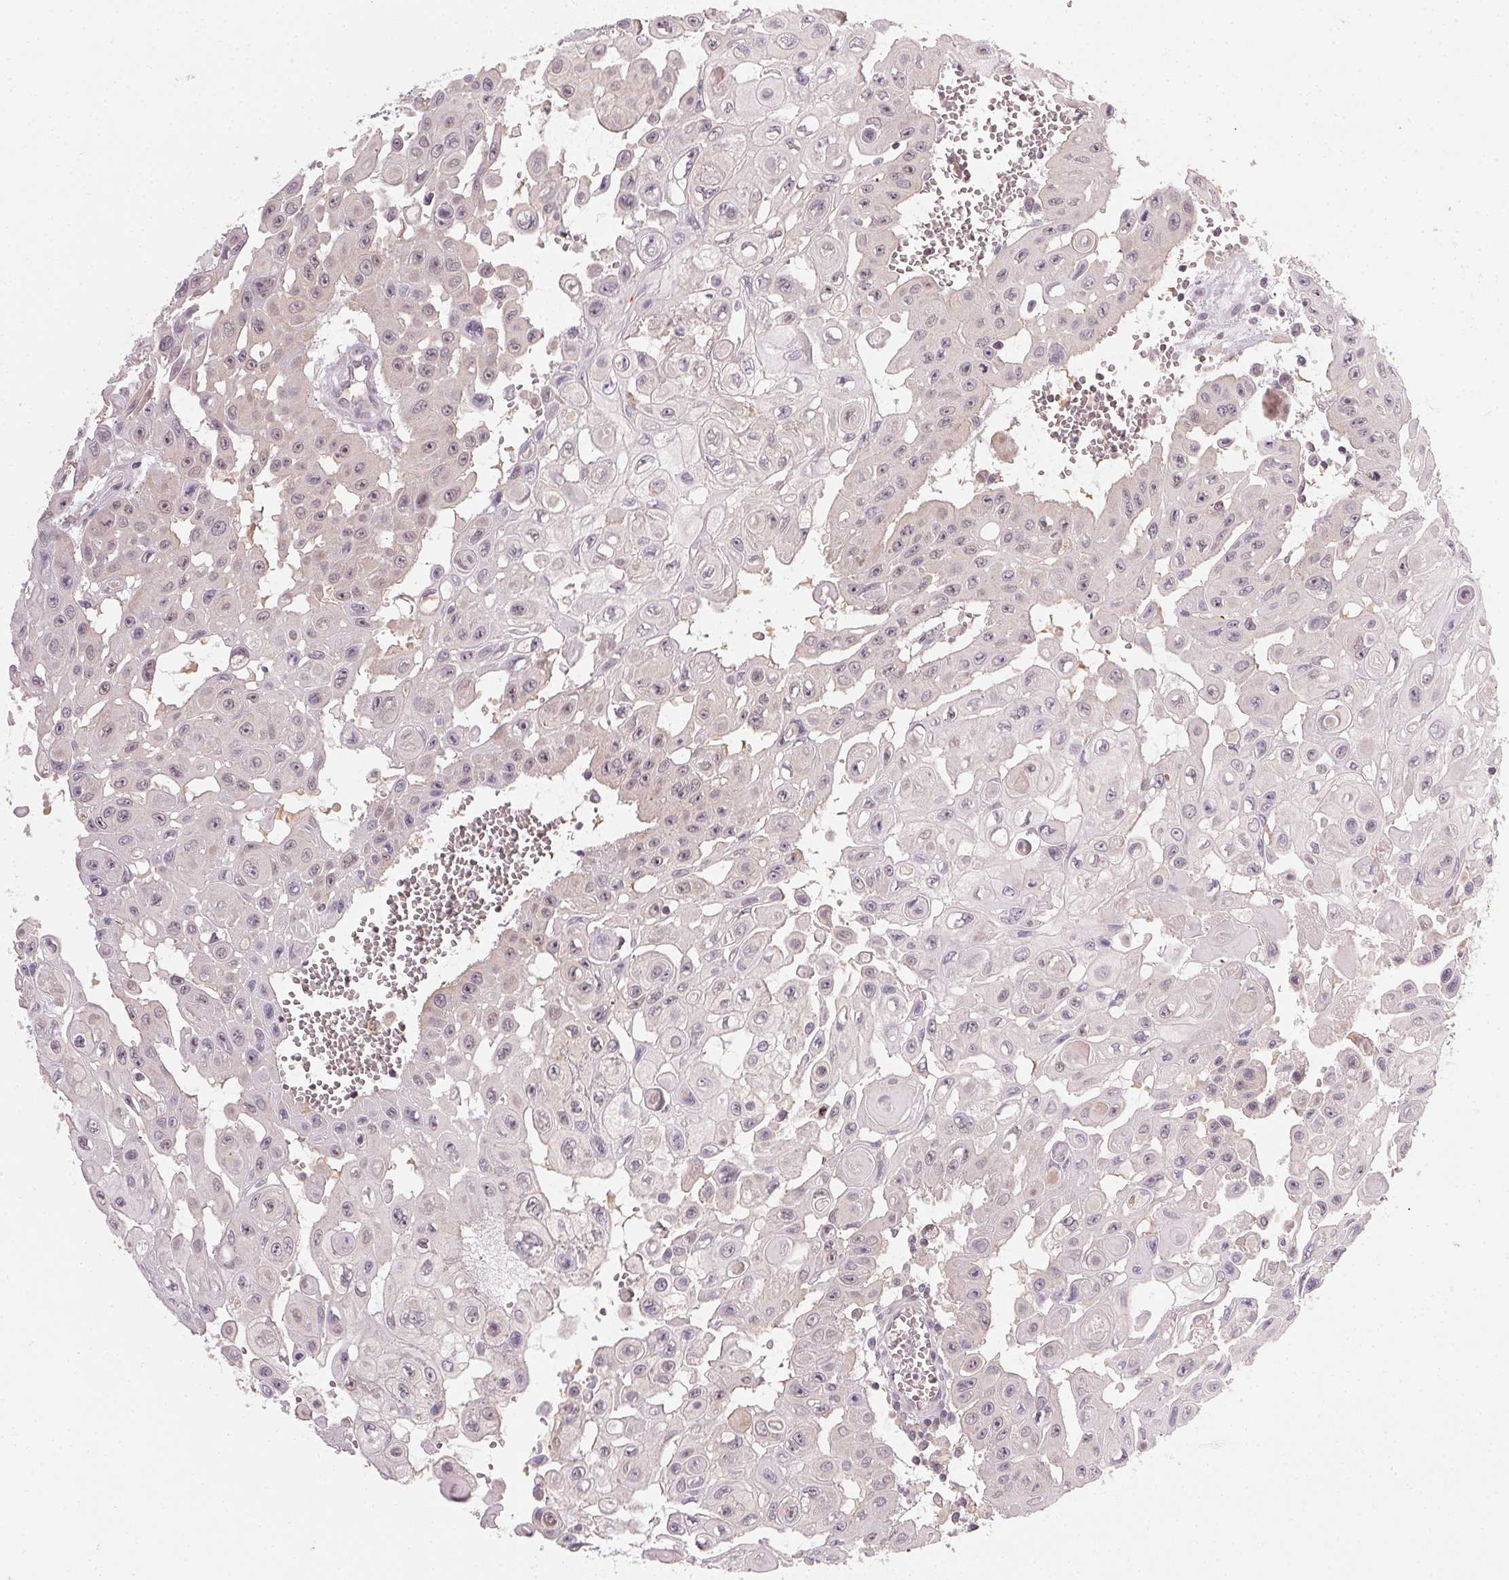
{"staining": {"intensity": "negative", "quantity": "none", "location": "none"}, "tissue": "head and neck cancer", "cell_type": "Tumor cells", "image_type": "cancer", "snomed": [{"axis": "morphology", "description": "Adenocarcinoma, NOS"}, {"axis": "topography", "description": "Head-Neck"}], "caption": "High power microscopy micrograph of an immunohistochemistry (IHC) photomicrograph of head and neck cancer (adenocarcinoma), revealing no significant expression in tumor cells. (DAB IHC, high magnification).", "gene": "NCOA4", "patient": {"sex": "male", "age": 73}}